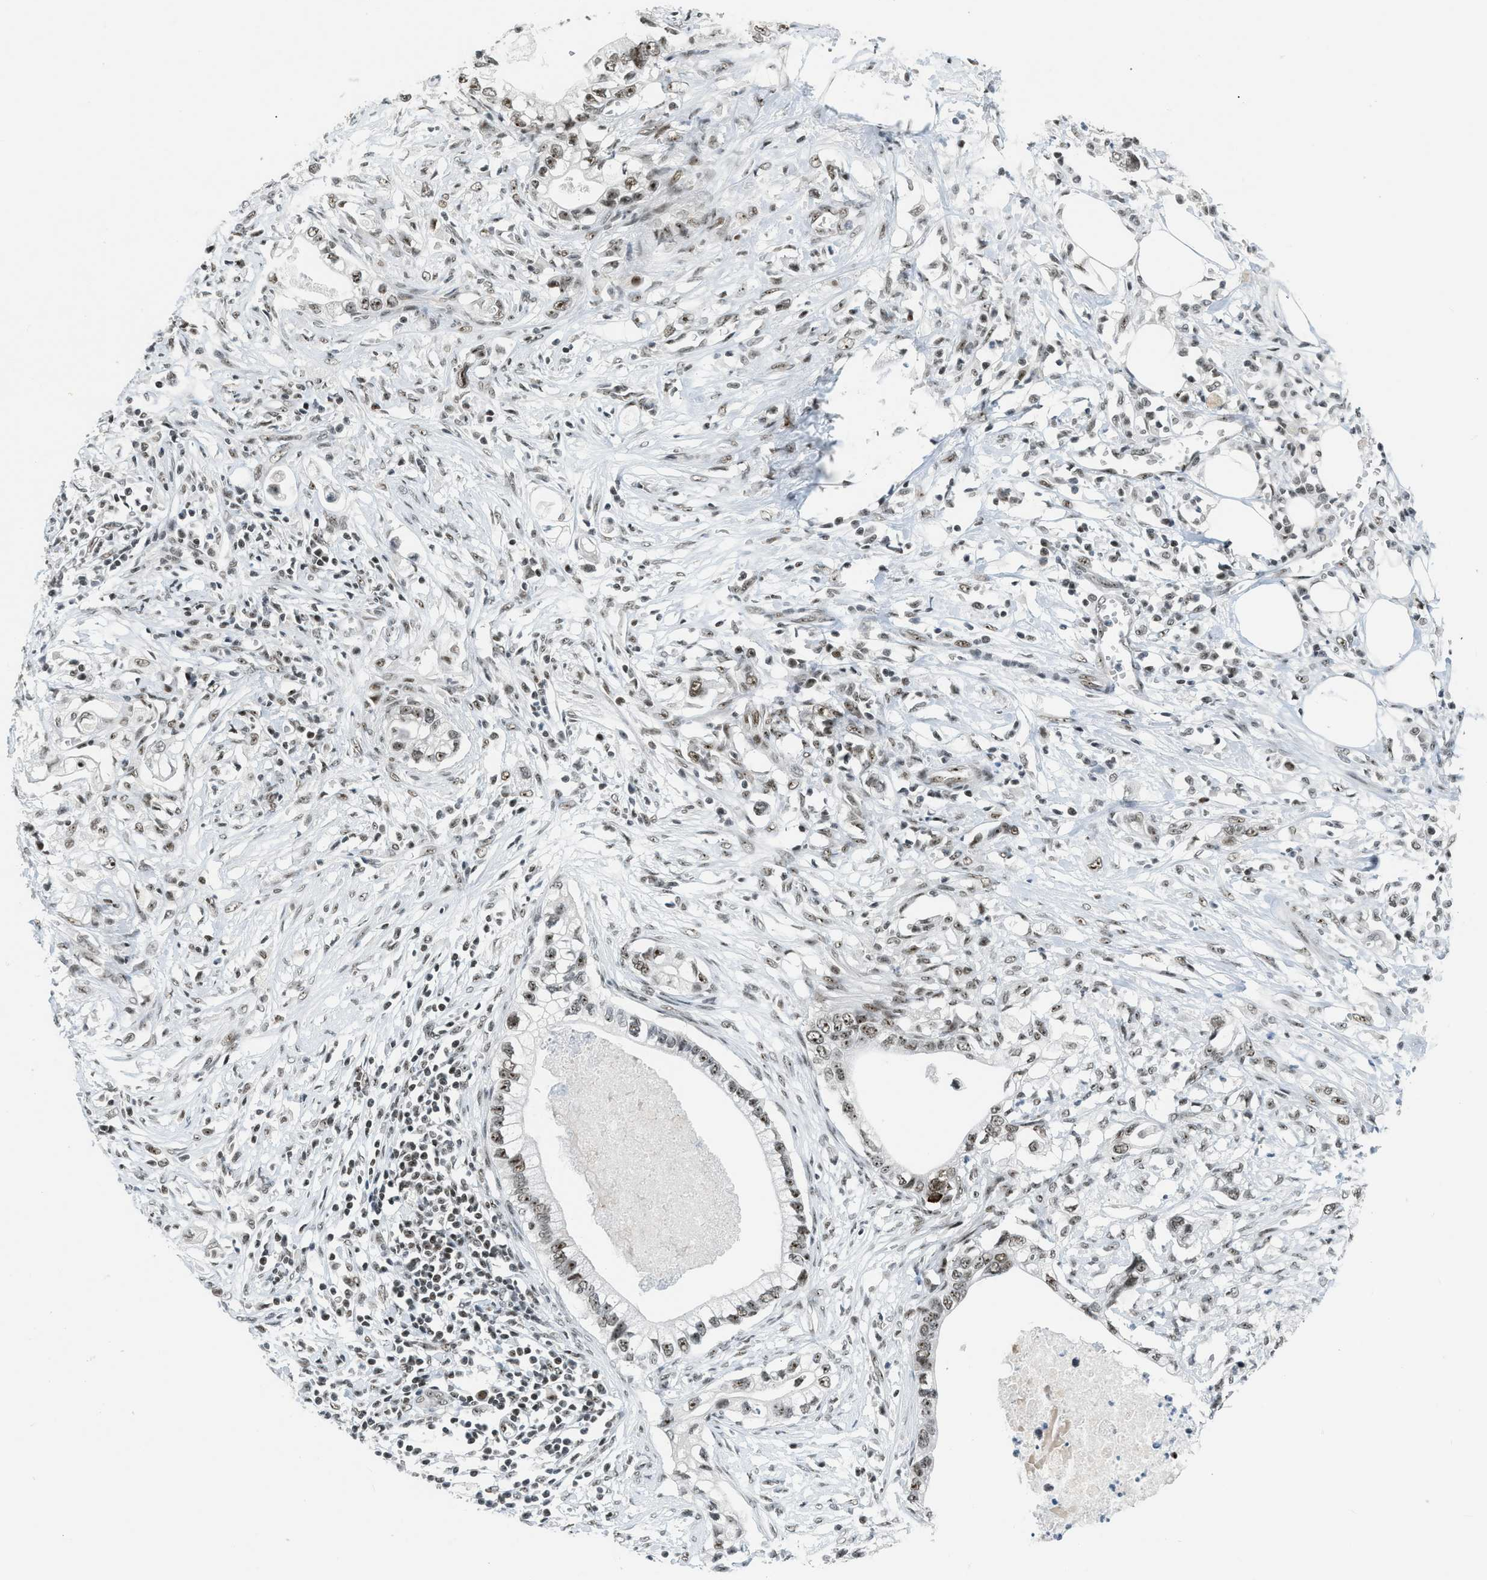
{"staining": {"intensity": "weak", "quantity": ">75%", "location": "nuclear"}, "tissue": "pancreatic cancer", "cell_type": "Tumor cells", "image_type": "cancer", "snomed": [{"axis": "morphology", "description": "Adenocarcinoma, NOS"}, {"axis": "topography", "description": "Pancreas"}], "caption": "Tumor cells exhibit low levels of weak nuclear staining in approximately >75% of cells in pancreatic adenocarcinoma.", "gene": "URB1", "patient": {"sex": "male", "age": 56}}